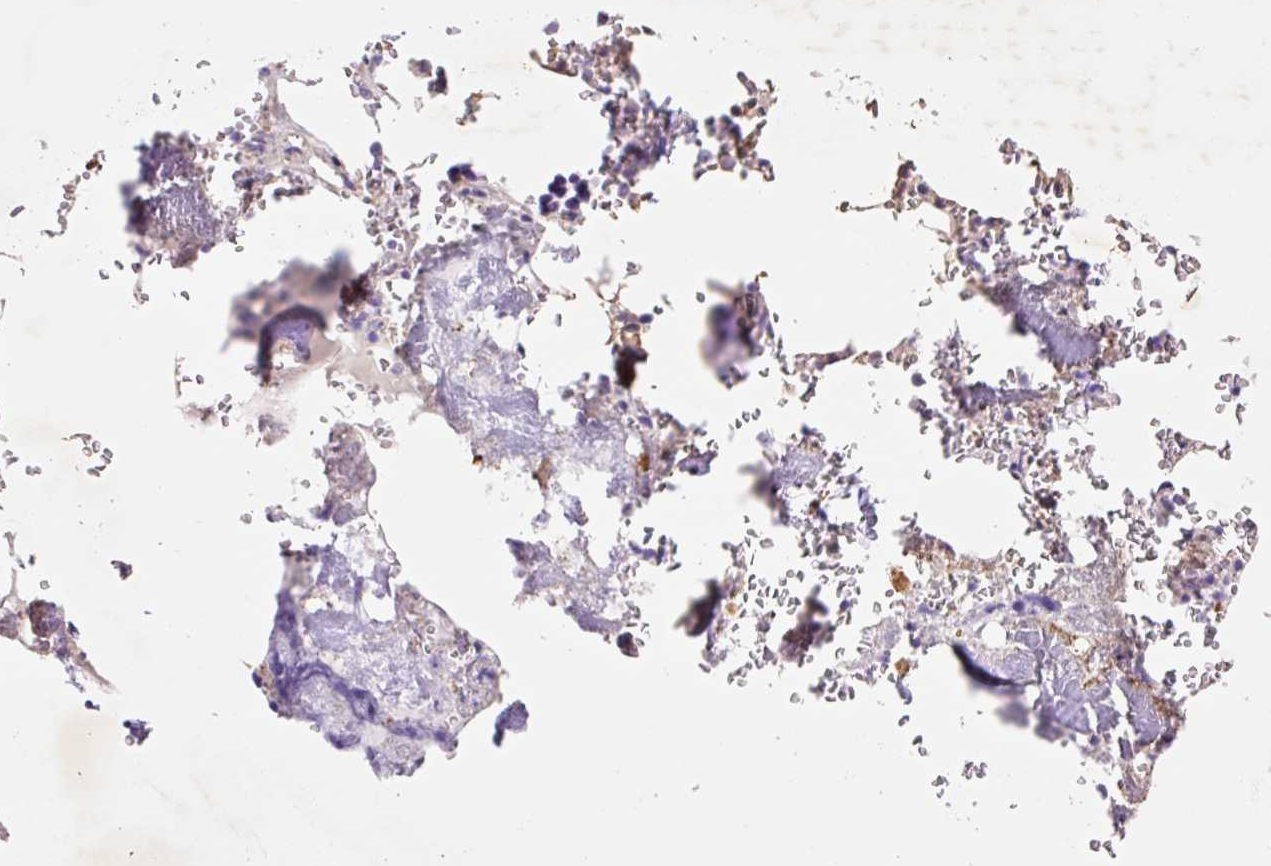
{"staining": {"intensity": "negative", "quantity": "none", "location": "none"}, "tissue": "bone marrow", "cell_type": "Hematopoietic cells", "image_type": "normal", "snomed": [{"axis": "morphology", "description": "Normal tissue, NOS"}, {"axis": "topography", "description": "Bone marrow"}], "caption": "Immunohistochemistry of unremarkable bone marrow reveals no positivity in hematopoietic cells. The staining is performed using DAB (3,3'-diaminobenzidine) brown chromogen with nuclei counter-stained in using hematoxylin.", "gene": "HEXA", "patient": {"sex": "male", "age": 54}}